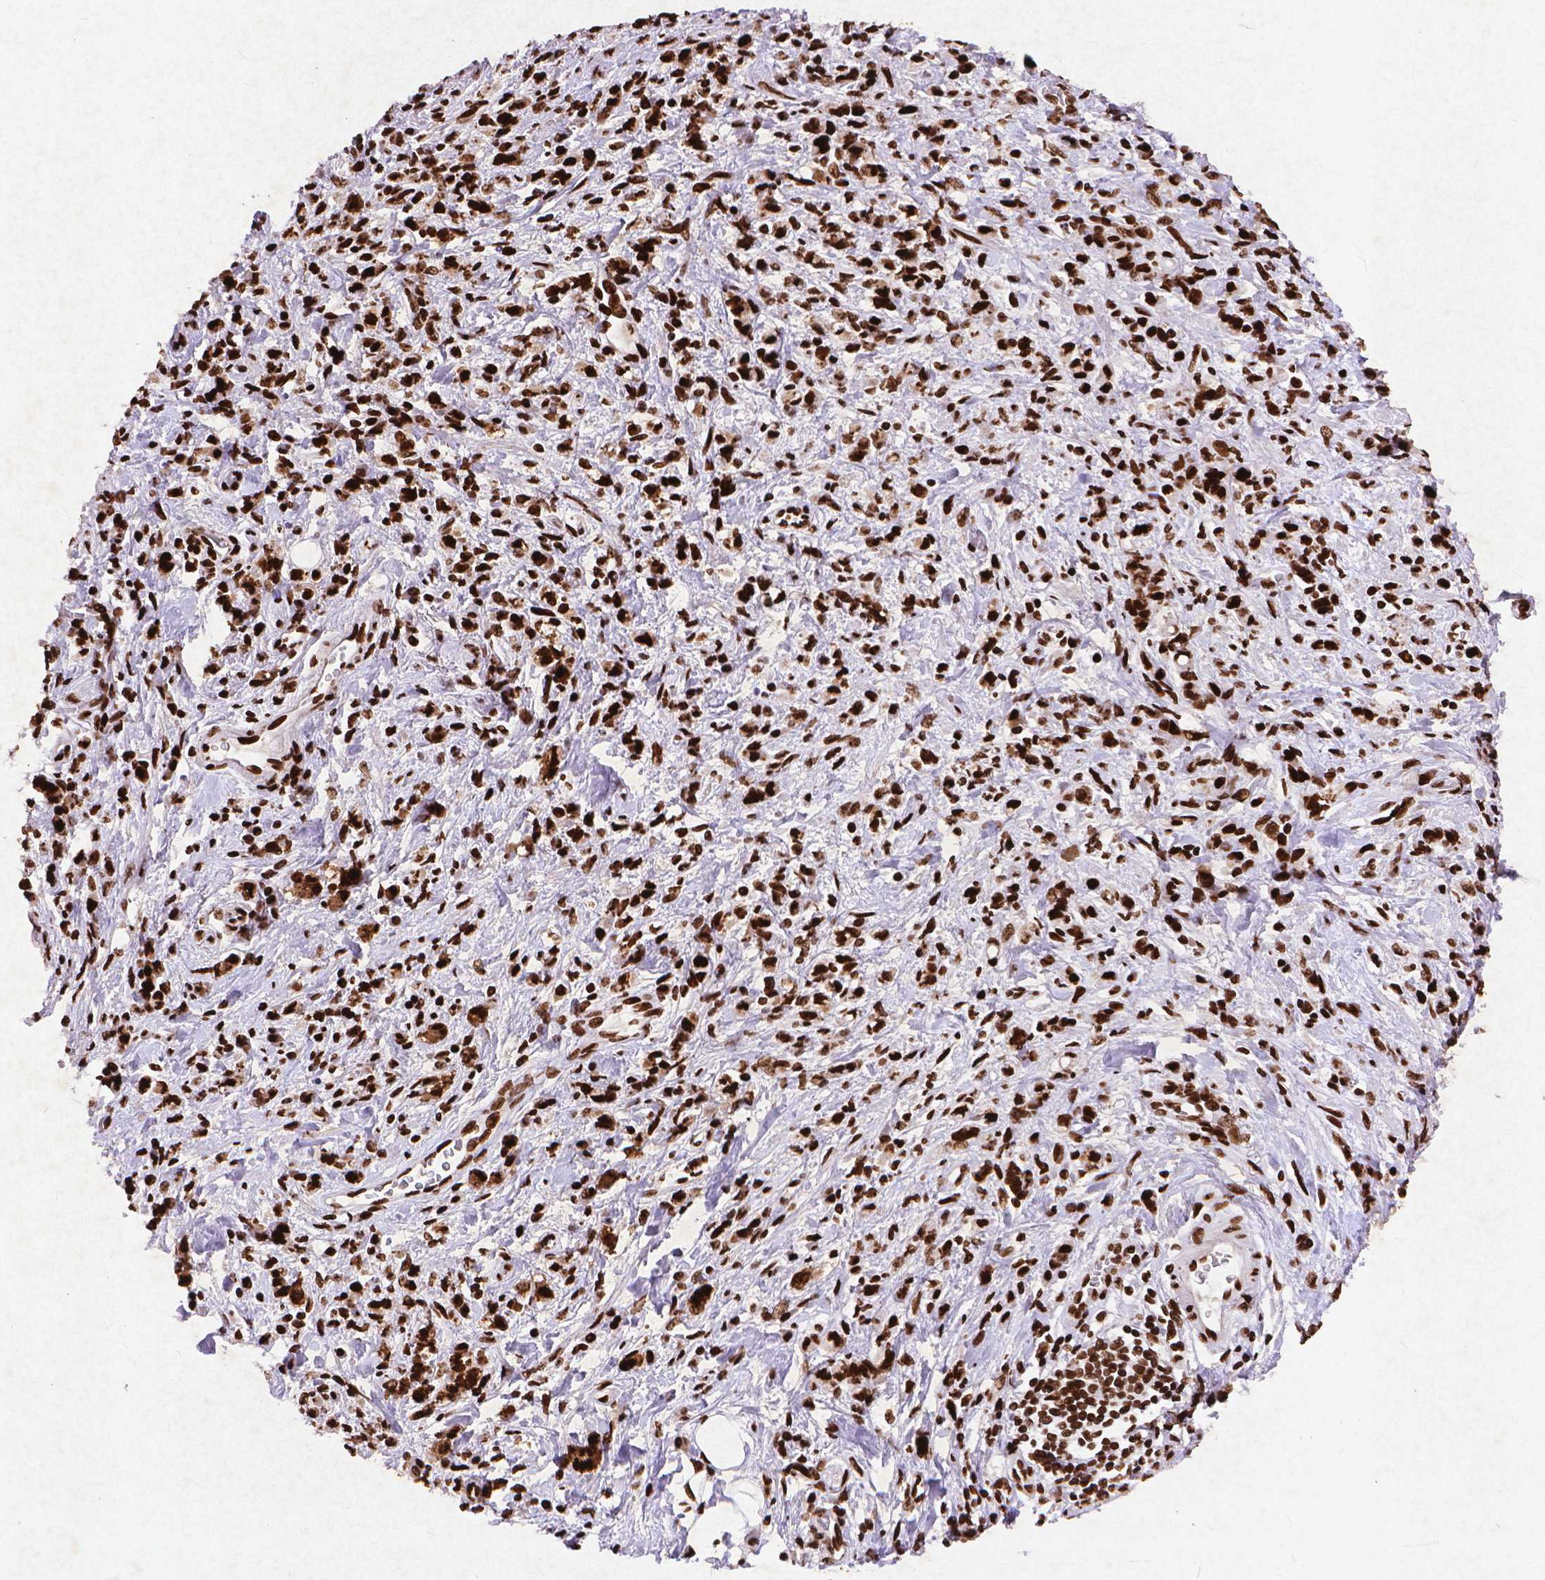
{"staining": {"intensity": "strong", "quantity": ">75%", "location": "nuclear"}, "tissue": "stomach cancer", "cell_type": "Tumor cells", "image_type": "cancer", "snomed": [{"axis": "morphology", "description": "Adenocarcinoma, NOS"}, {"axis": "topography", "description": "Stomach"}], "caption": "Stomach adenocarcinoma stained with immunohistochemistry reveals strong nuclear staining in approximately >75% of tumor cells.", "gene": "CITED2", "patient": {"sex": "male", "age": 77}}